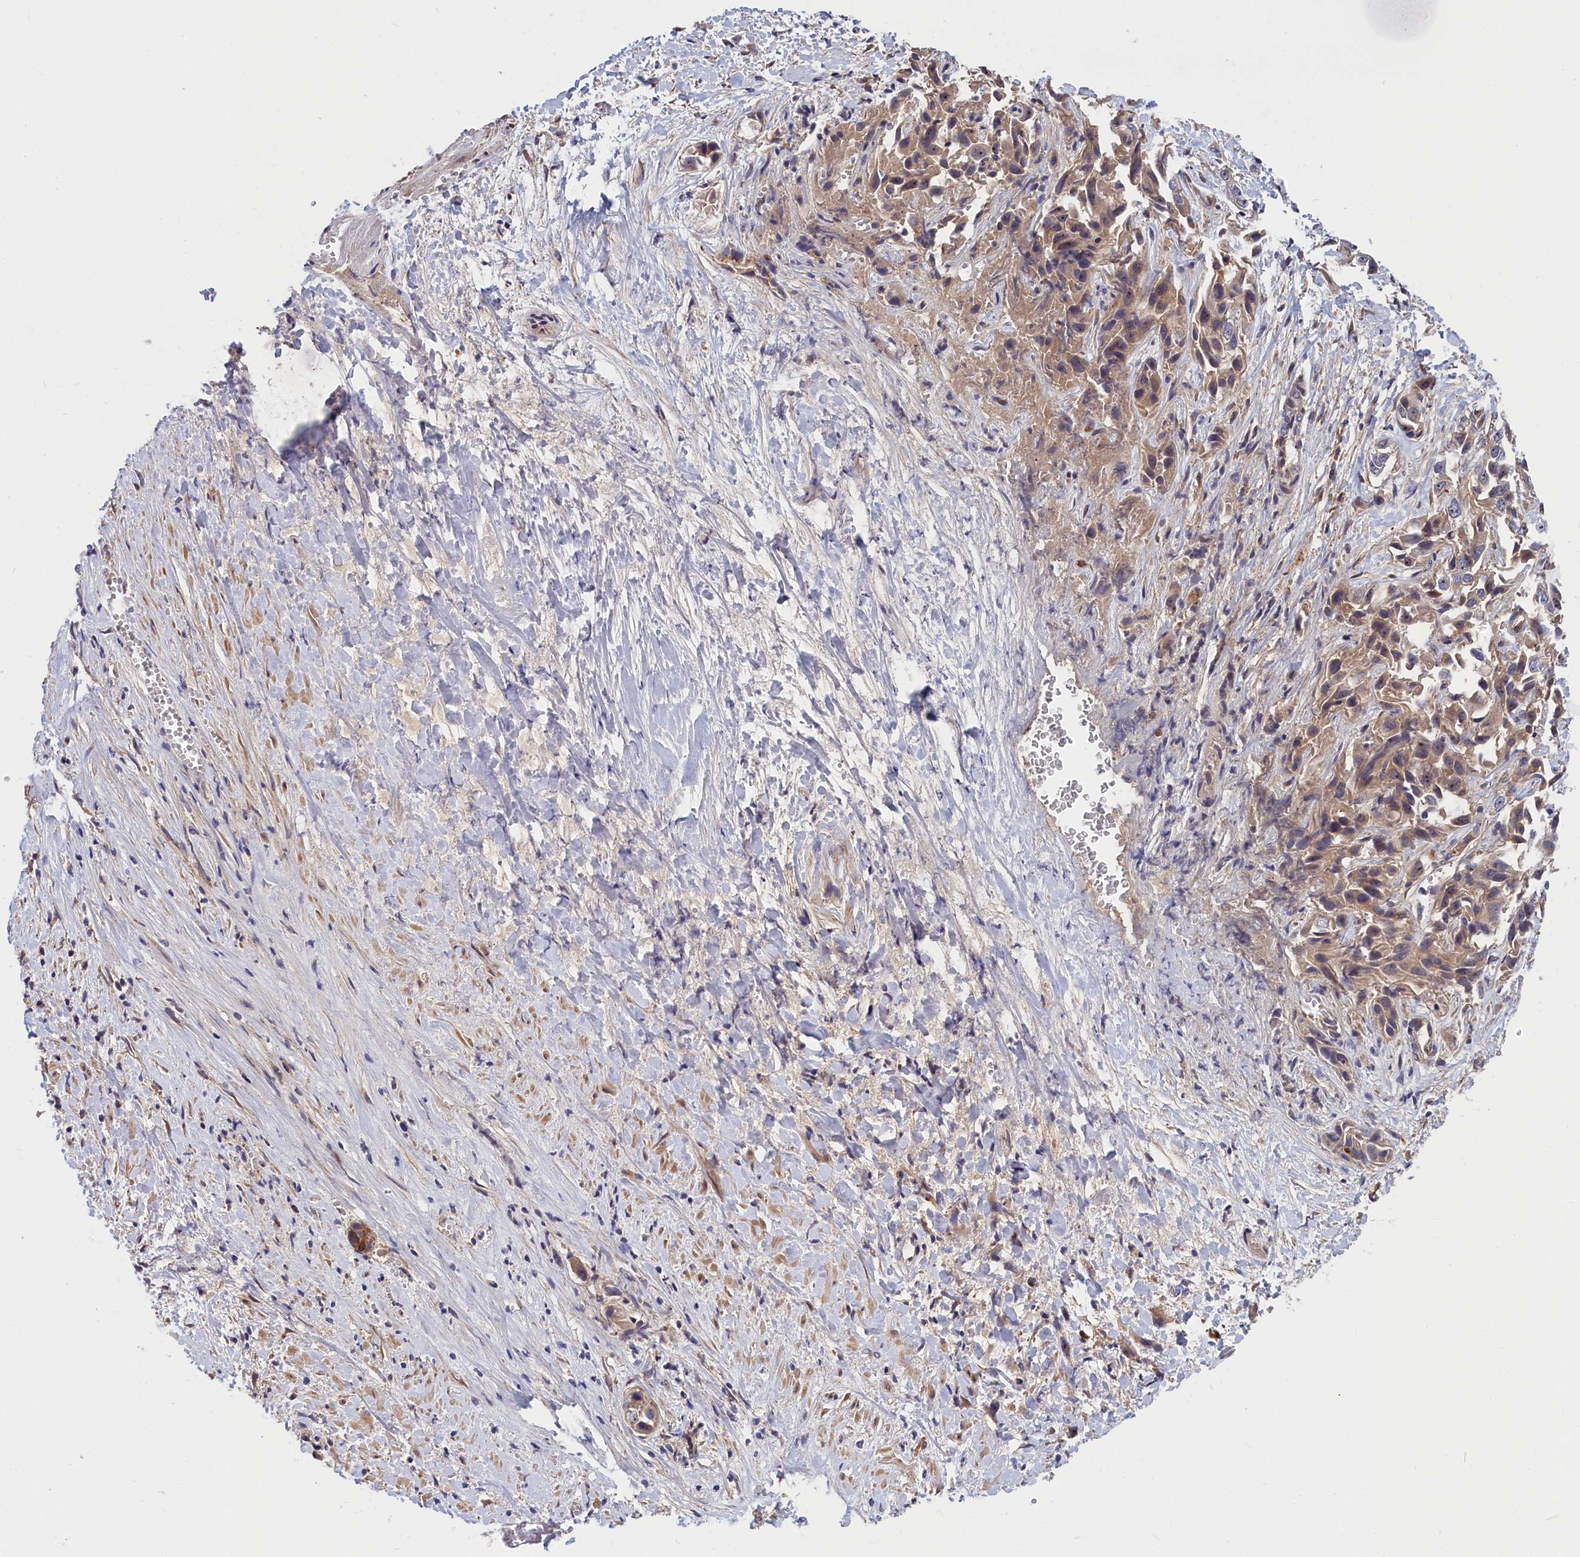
{"staining": {"intensity": "weak", "quantity": ">75%", "location": "cytoplasmic/membranous,nuclear"}, "tissue": "liver cancer", "cell_type": "Tumor cells", "image_type": "cancer", "snomed": [{"axis": "morphology", "description": "Cholangiocarcinoma"}, {"axis": "topography", "description": "Liver"}], "caption": "Weak cytoplasmic/membranous and nuclear positivity is seen in about >75% of tumor cells in liver cholangiocarcinoma. (DAB (3,3'-diaminobenzidine) IHC, brown staining for protein, blue staining for nuclei).", "gene": "CRACD", "patient": {"sex": "female", "age": 52}}